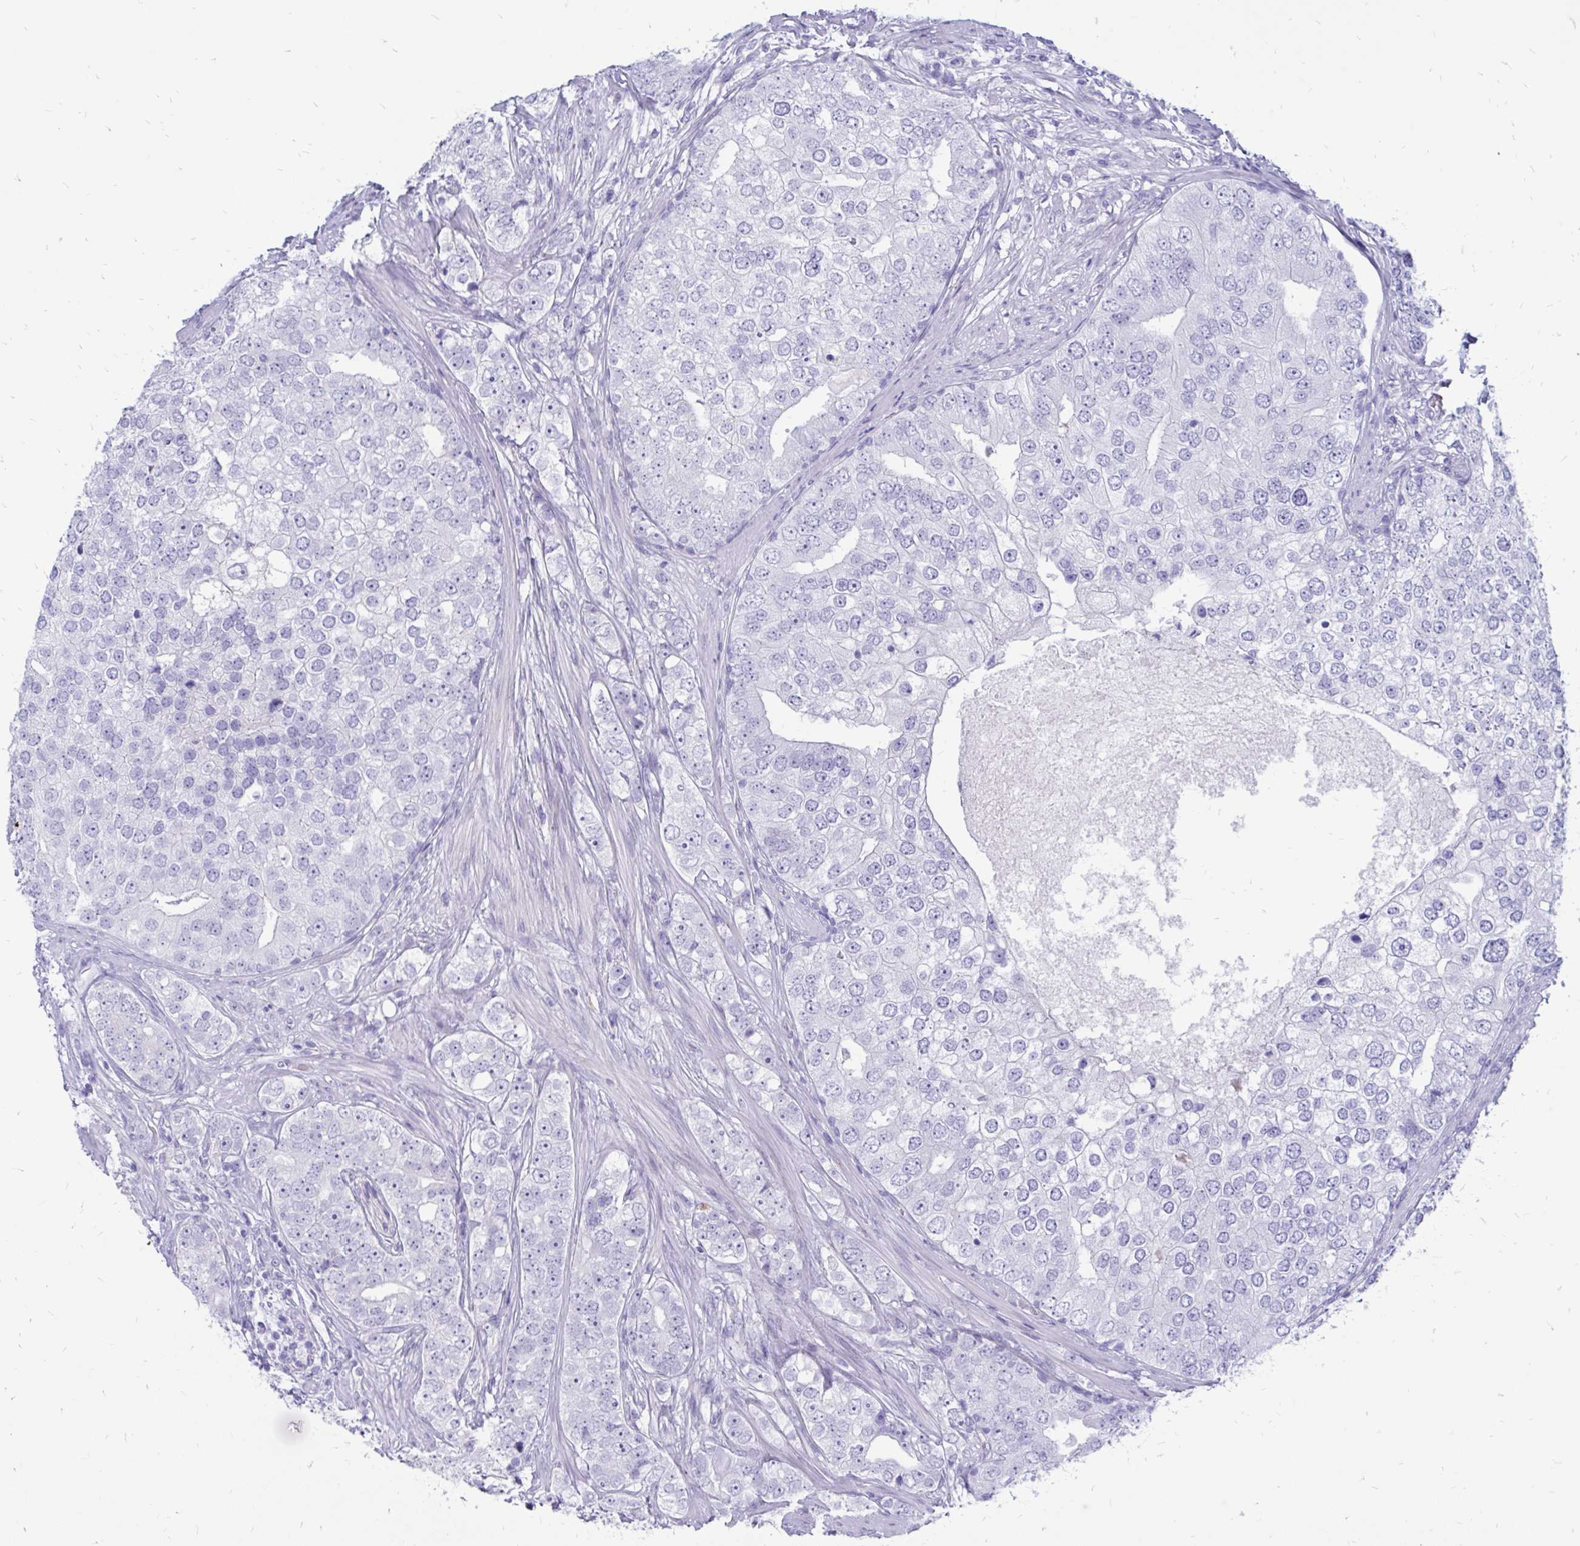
{"staining": {"intensity": "negative", "quantity": "none", "location": "none"}, "tissue": "prostate cancer", "cell_type": "Tumor cells", "image_type": "cancer", "snomed": [{"axis": "morphology", "description": "Adenocarcinoma, High grade"}, {"axis": "topography", "description": "Prostate"}], "caption": "This is an immunohistochemistry image of prostate cancer. There is no expression in tumor cells.", "gene": "IGSF5", "patient": {"sex": "male", "age": 60}}